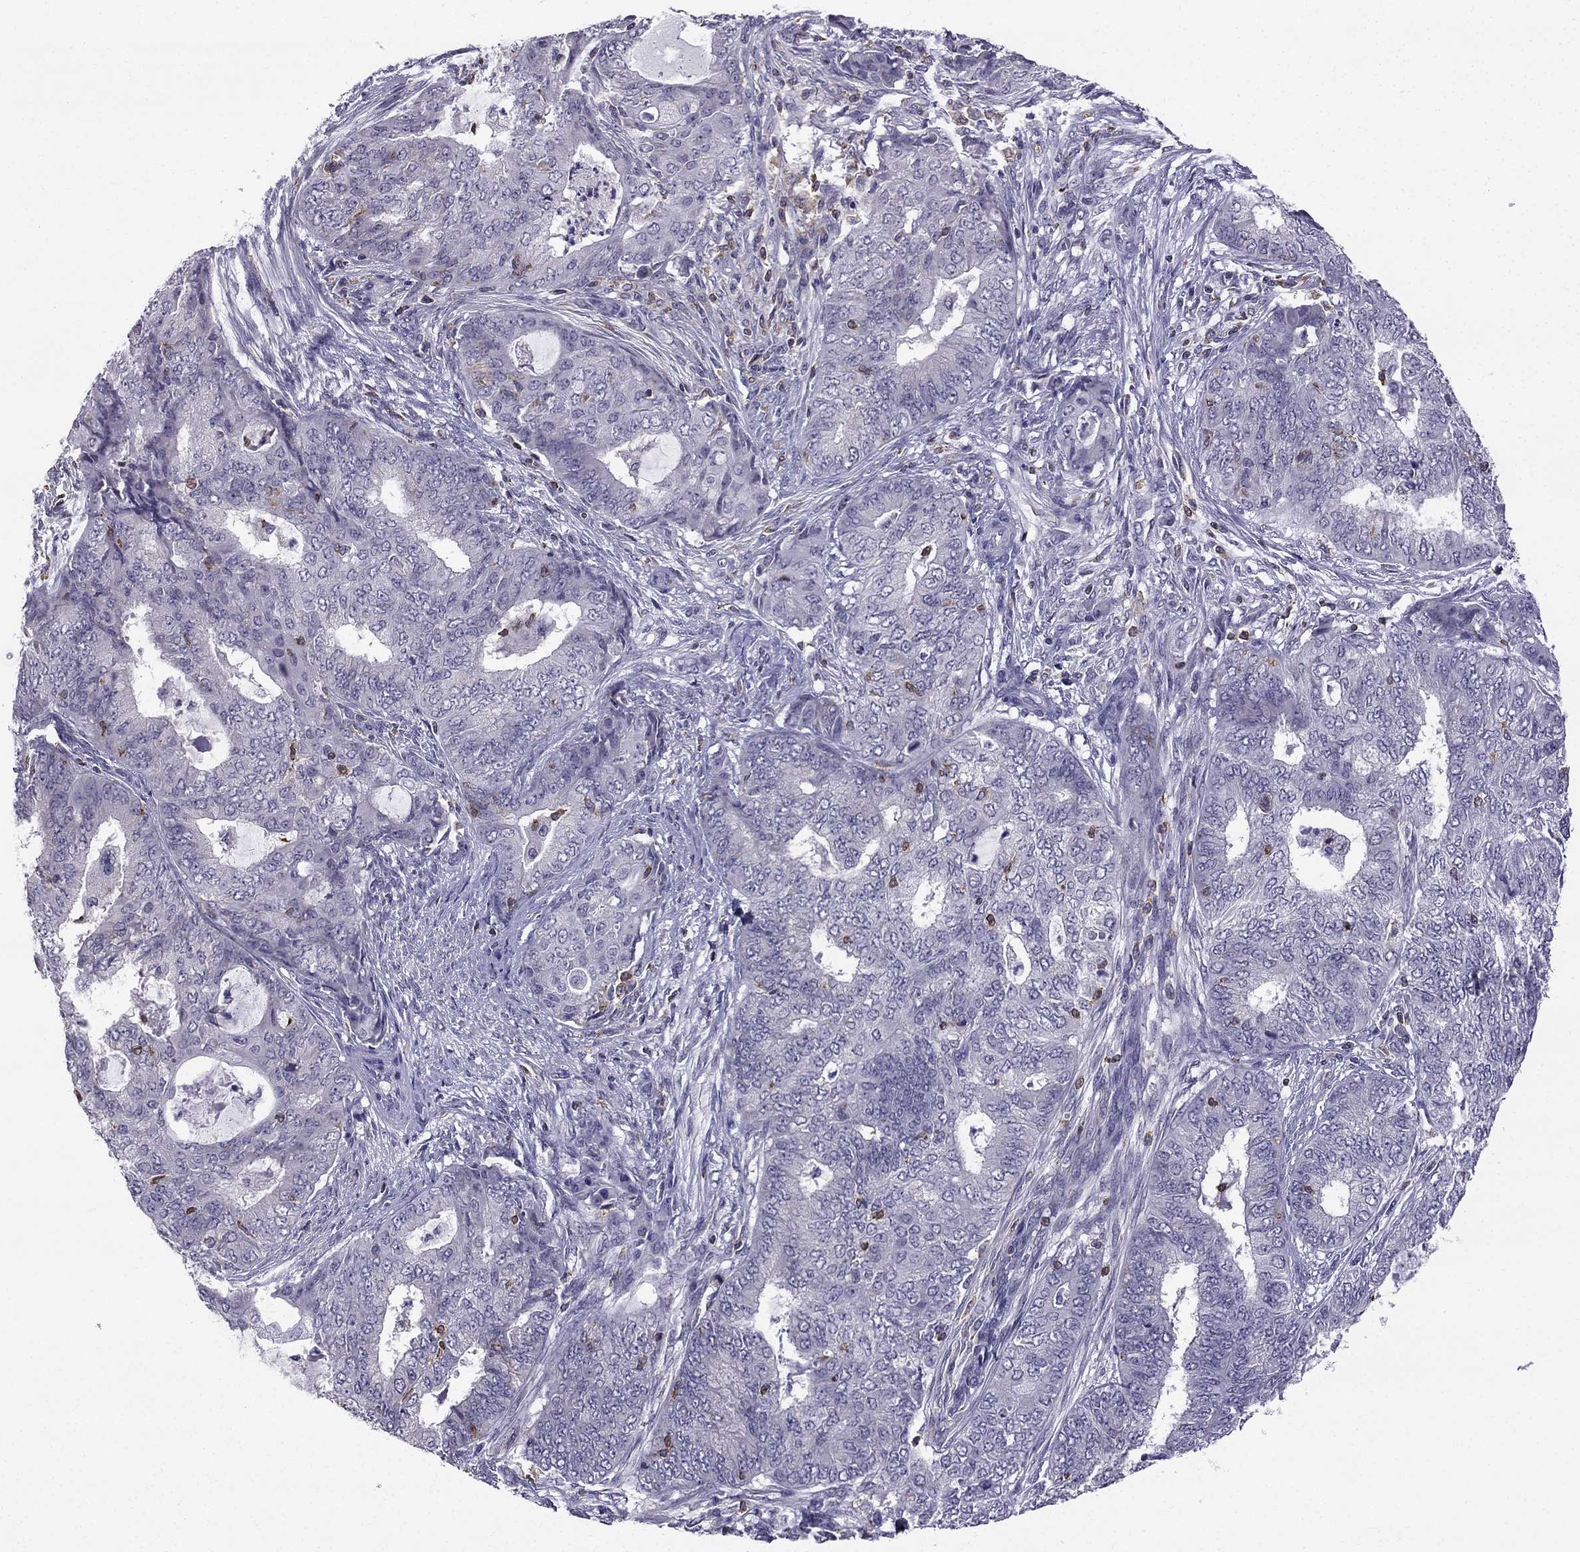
{"staining": {"intensity": "negative", "quantity": "none", "location": "none"}, "tissue": "endometrial cancer", "cell_type": "Tumor cells", "image_type": "cancer", "snomed": [{"axis": "morphology", "description": "Adenocarcinoma, NOS"}, {"axis": "topography", "description": "Endometrium"}], "caption": "Endometrial cancer stained for a protein using immunohistochemistry (IHC) demonstrates no expression tumor cells.", "gene": "CCK", "patient": {"sex": "female", "age": 62}}